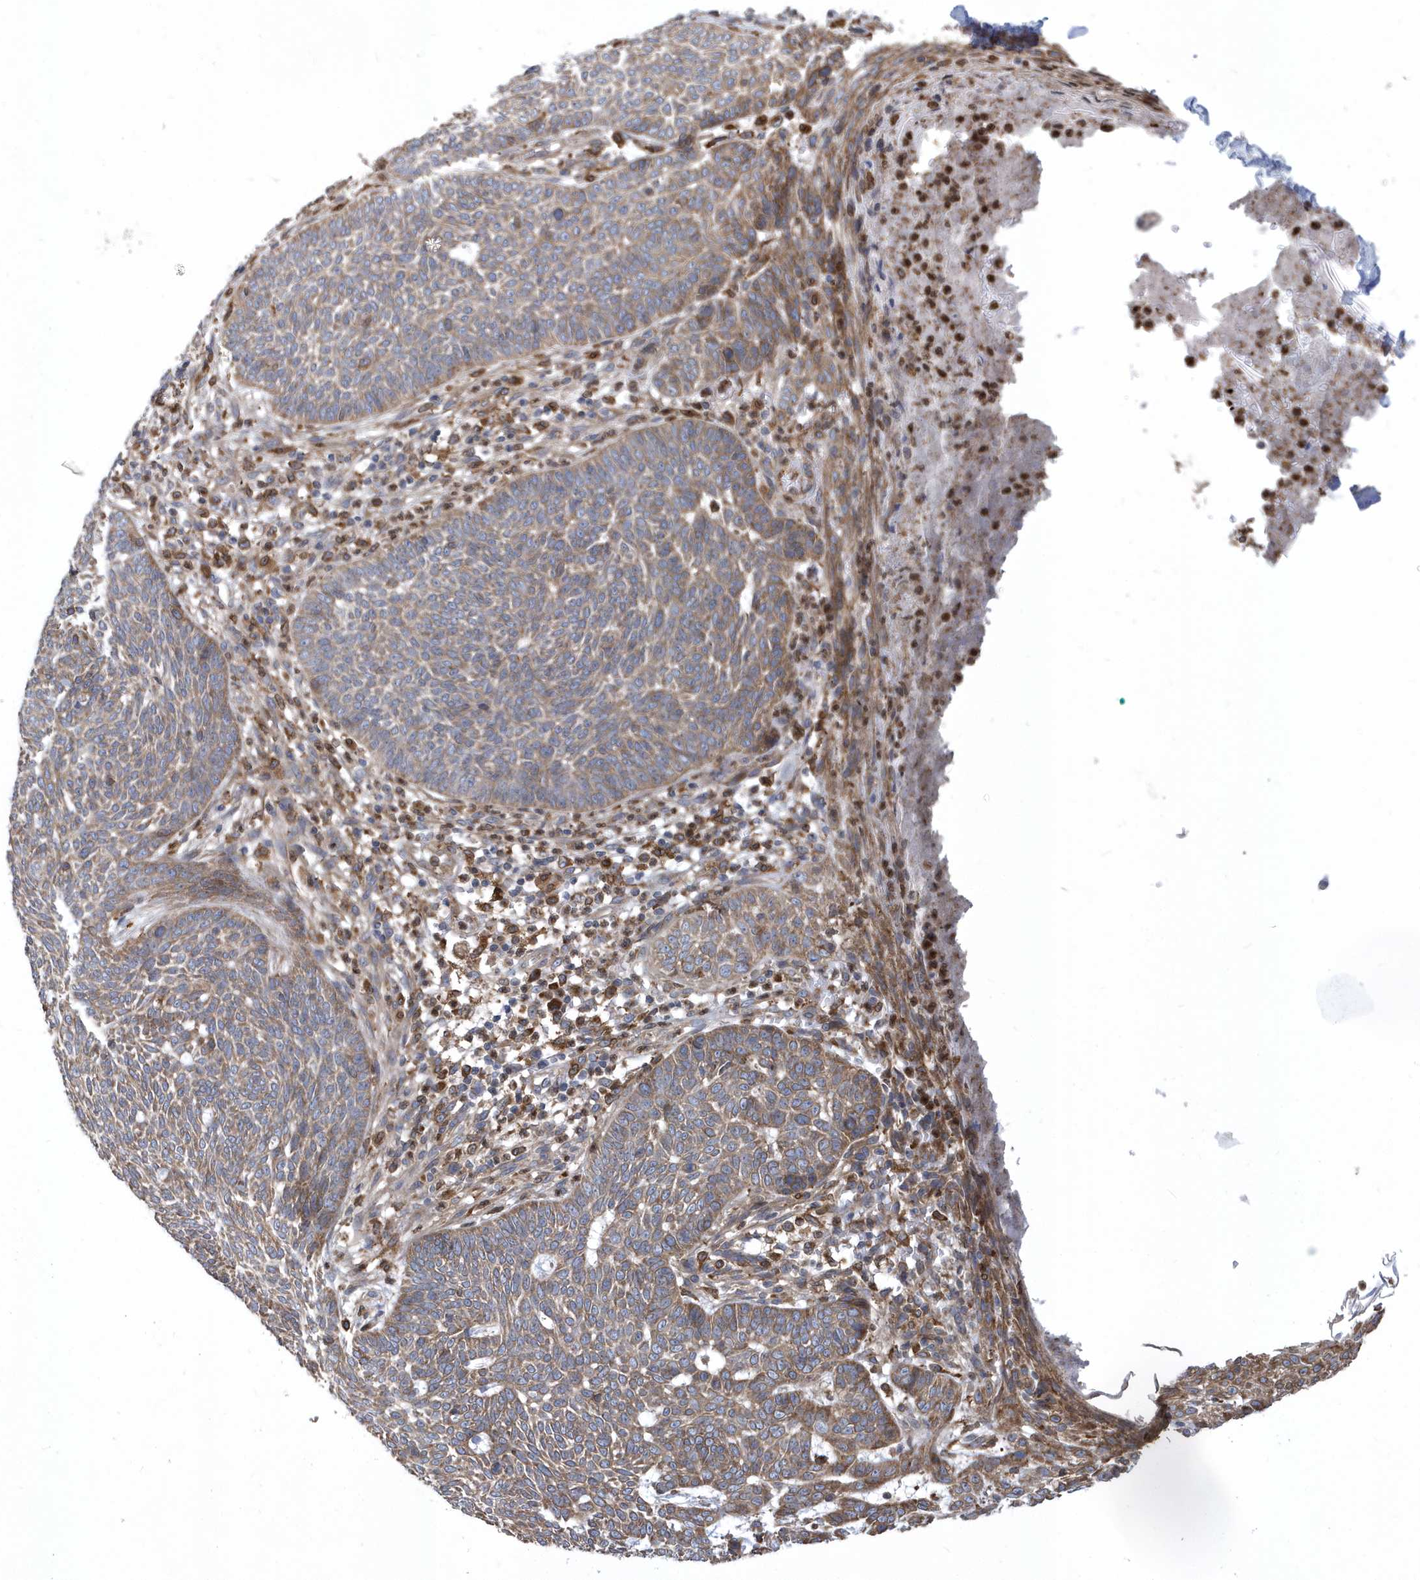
{"staining": {"intensity": "weak", "quantity": ">75%", "location": "cytoplasmic/membranous"}, "tissue": "skin cancer", "cell_type": "Tumor cells", "image_type": "cancer", "snomed": [{"axis": "morphology", "description": "Normal tissue, NOS"}, {"axis": "morphology", "description": "Basal cell carcinoma"}, {"axis": "topography", "description": "Skin"}], "caption": "The histopathology image reveals staining of skin basal cell carcinoma, revealing weak cytoplasmic/membranous protein expression (brown color) within tumor cells.", "gene": "VAMP7", "patient": {"sex": "male", "age": 64}}